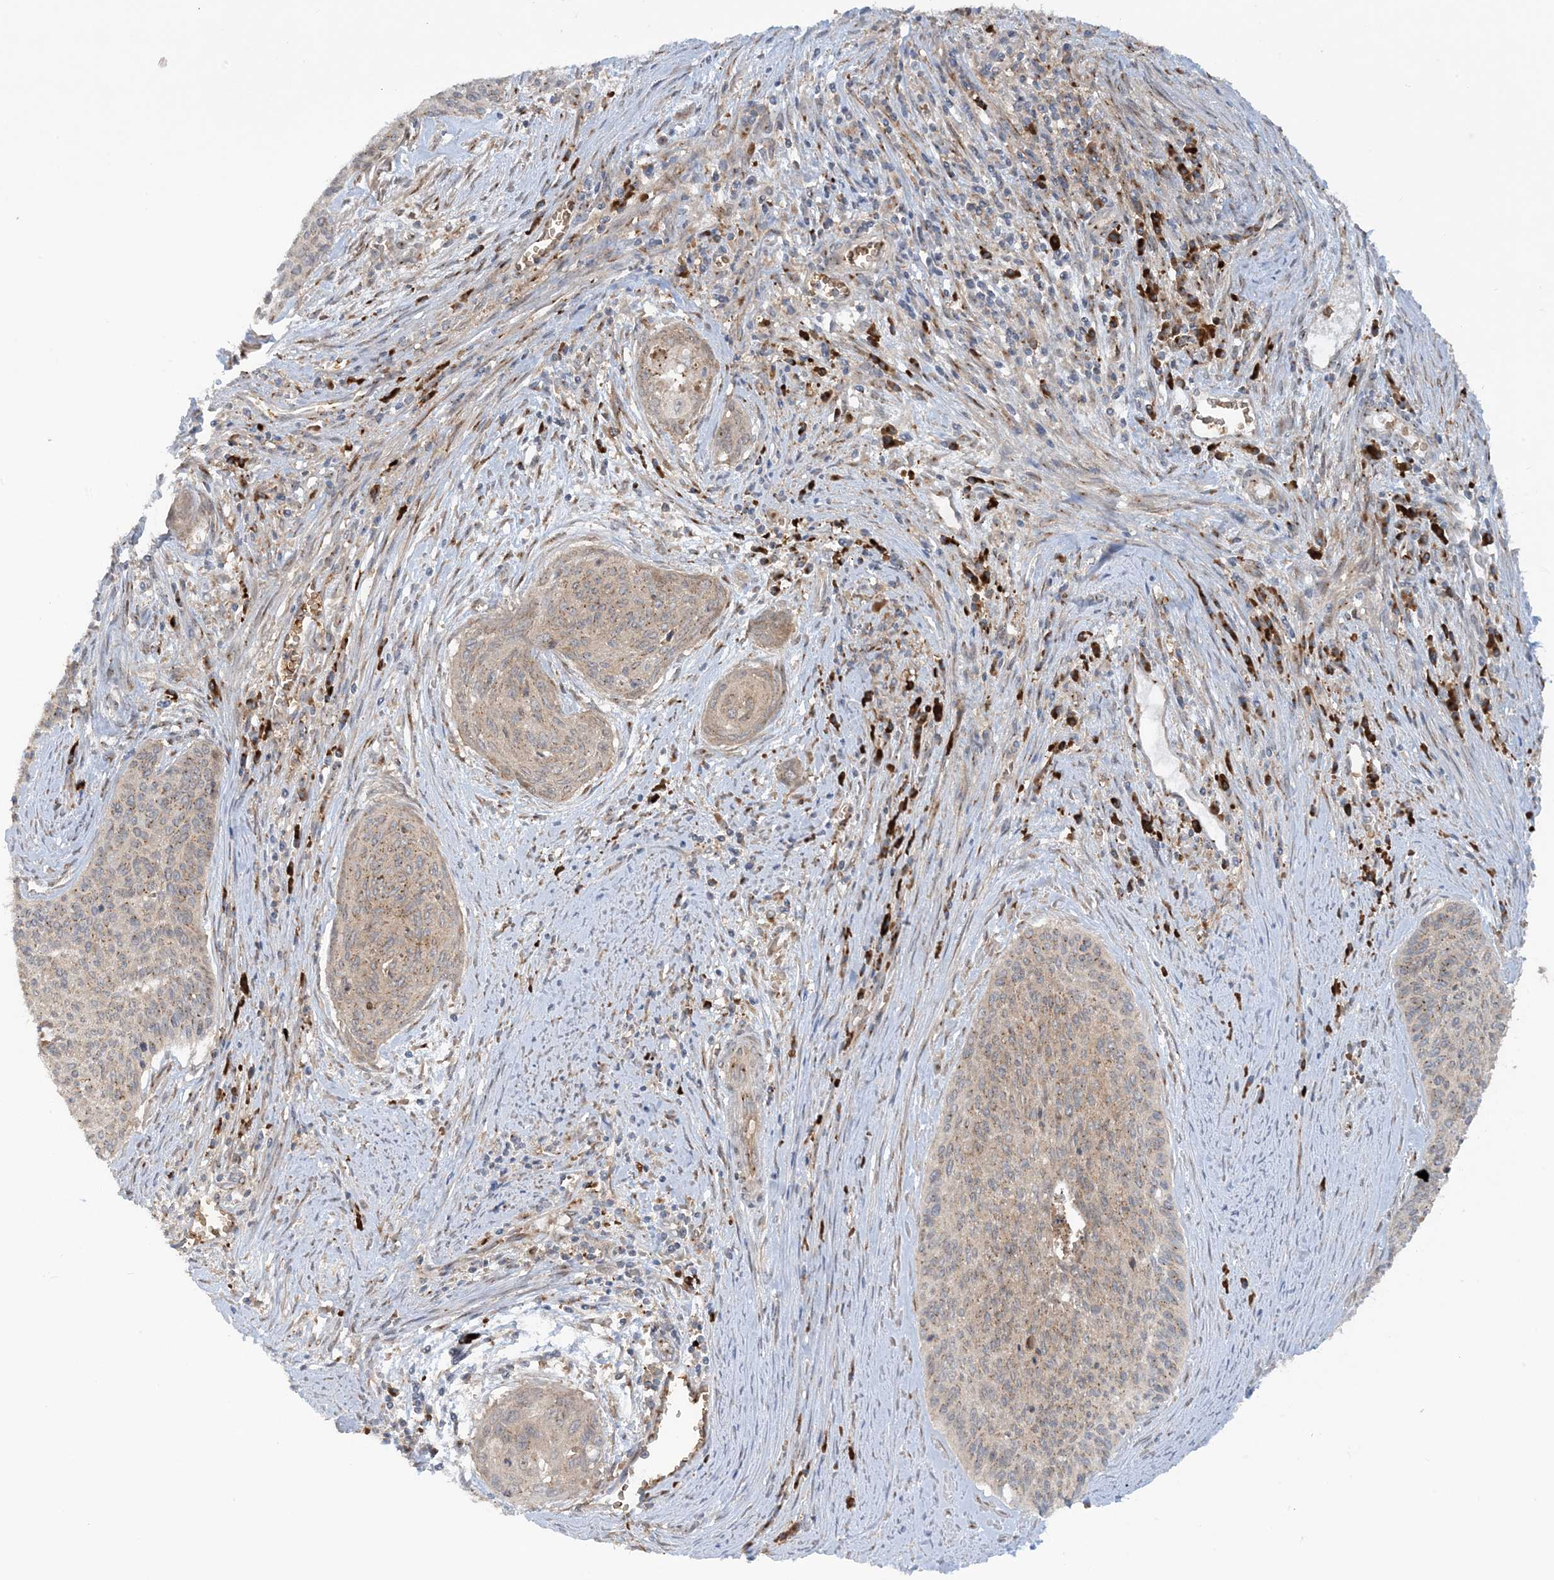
{"staining": {"intensity": "weak", "quantity": "25%-75%", "location": "cytoplasmic/membranous"}, "tissue": "cervical cancer", "cell_type": "Tumor cells", "image_type": "cancer", "snomed": [{"axis": "morphology", "description": "Squamous cell carcinoma, NOS"}, {"axis": "topography", "description": "Cervix"}], "caption": "Cervical cancer stained for a protein (brown) exhibits weak cytoplasmic/membranous positive expression in about 25%-75% of tumor cells.", "gene": "RPP40", "patient": {"sex": "female", "age": 55}}